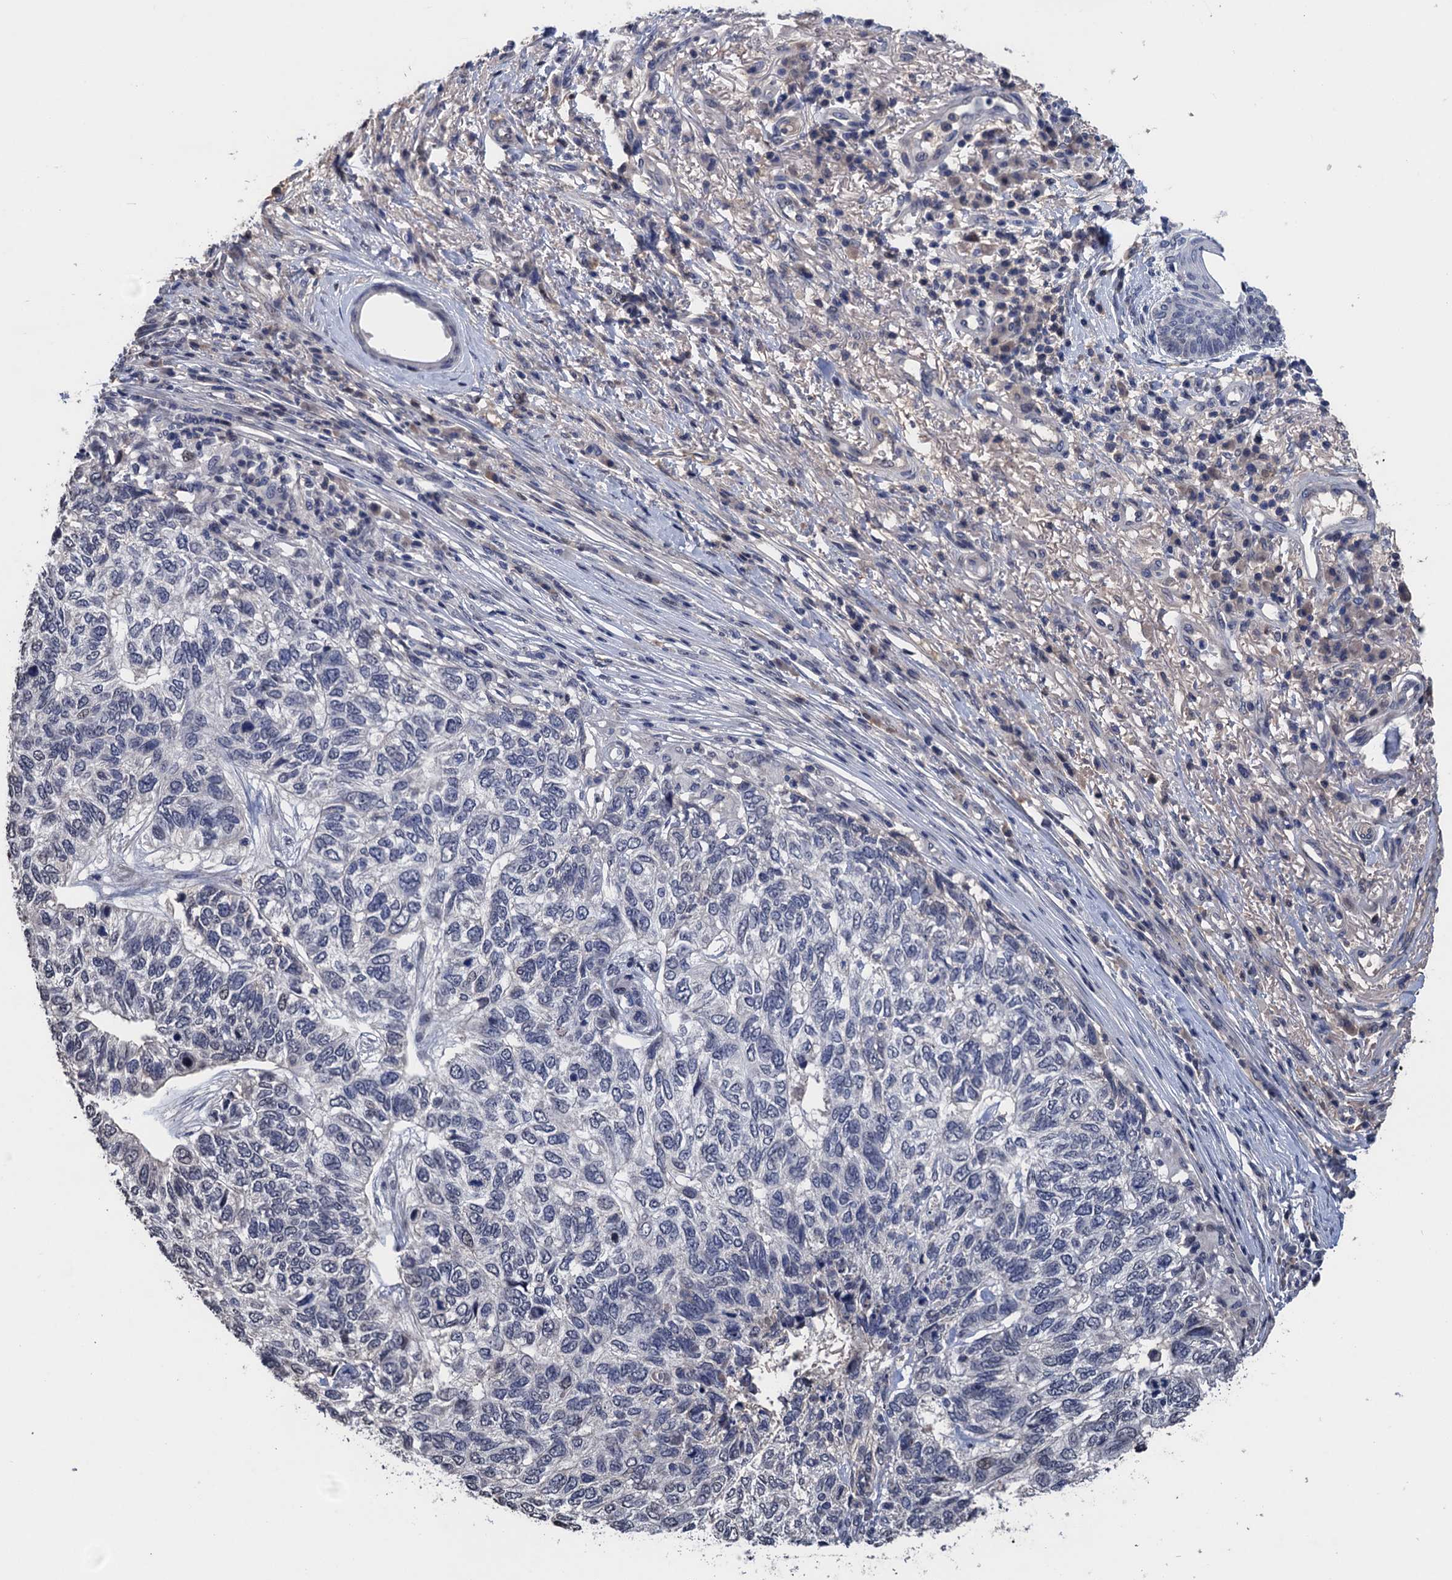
{"staining": {"intensity": "negative", "quantity": "none", "location": "none"}, "tissue": "skin cancer", "cell_type": "Tumor cells", "image_type": "cancer", "snomed": [{"axis": "morphology", "description": "Basal cell carcinoma"}, {"axis": "topography", "description": "Skin"}], "caption": "Immunohistochemistry of skin cancer displays no expression in tumor cells.", "gene": "ART5", "patient": {"sex": "female", "age": 65}}